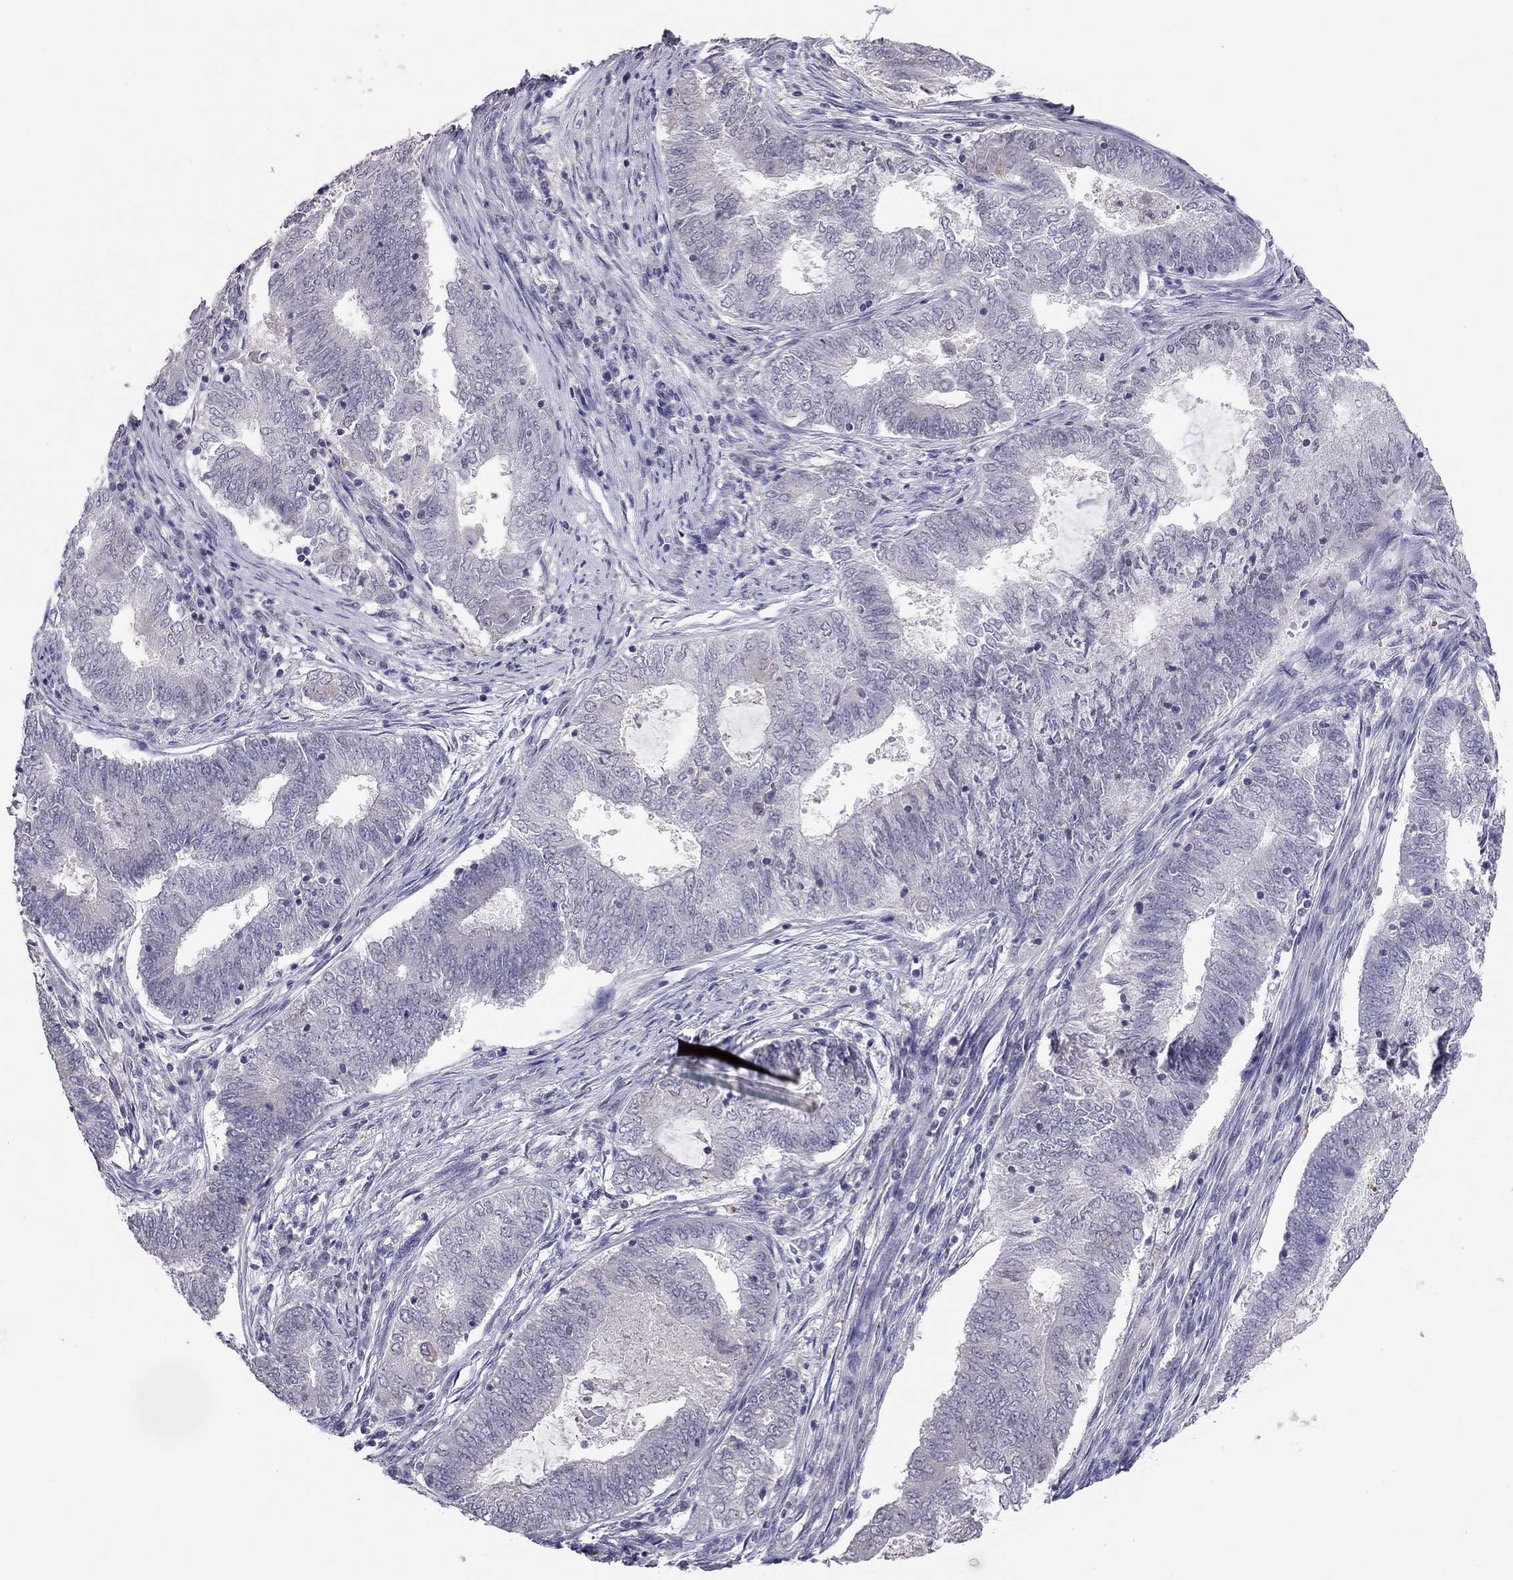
{"staining": {"intensity": "negative", "quantity": "none", "location": "none"}, "tissue": "endometrial cancer", "cell_type": "Tumor cells", "image_type": "cancer", "snomed": [{"axis": "morphology", "description": "Adenocarcinoma, NOS"}, {"axis": "topography", "description": "Endometrium"}], "caption": "An IHC histopathology image of endometrial cancer (adenocarcinoma) is shown. There is no staining in tumor cells of endometrial cancer (adenocarcinoma).", "gene": "HSF2BP", "patient": {"sex": "female", "age": 62}}